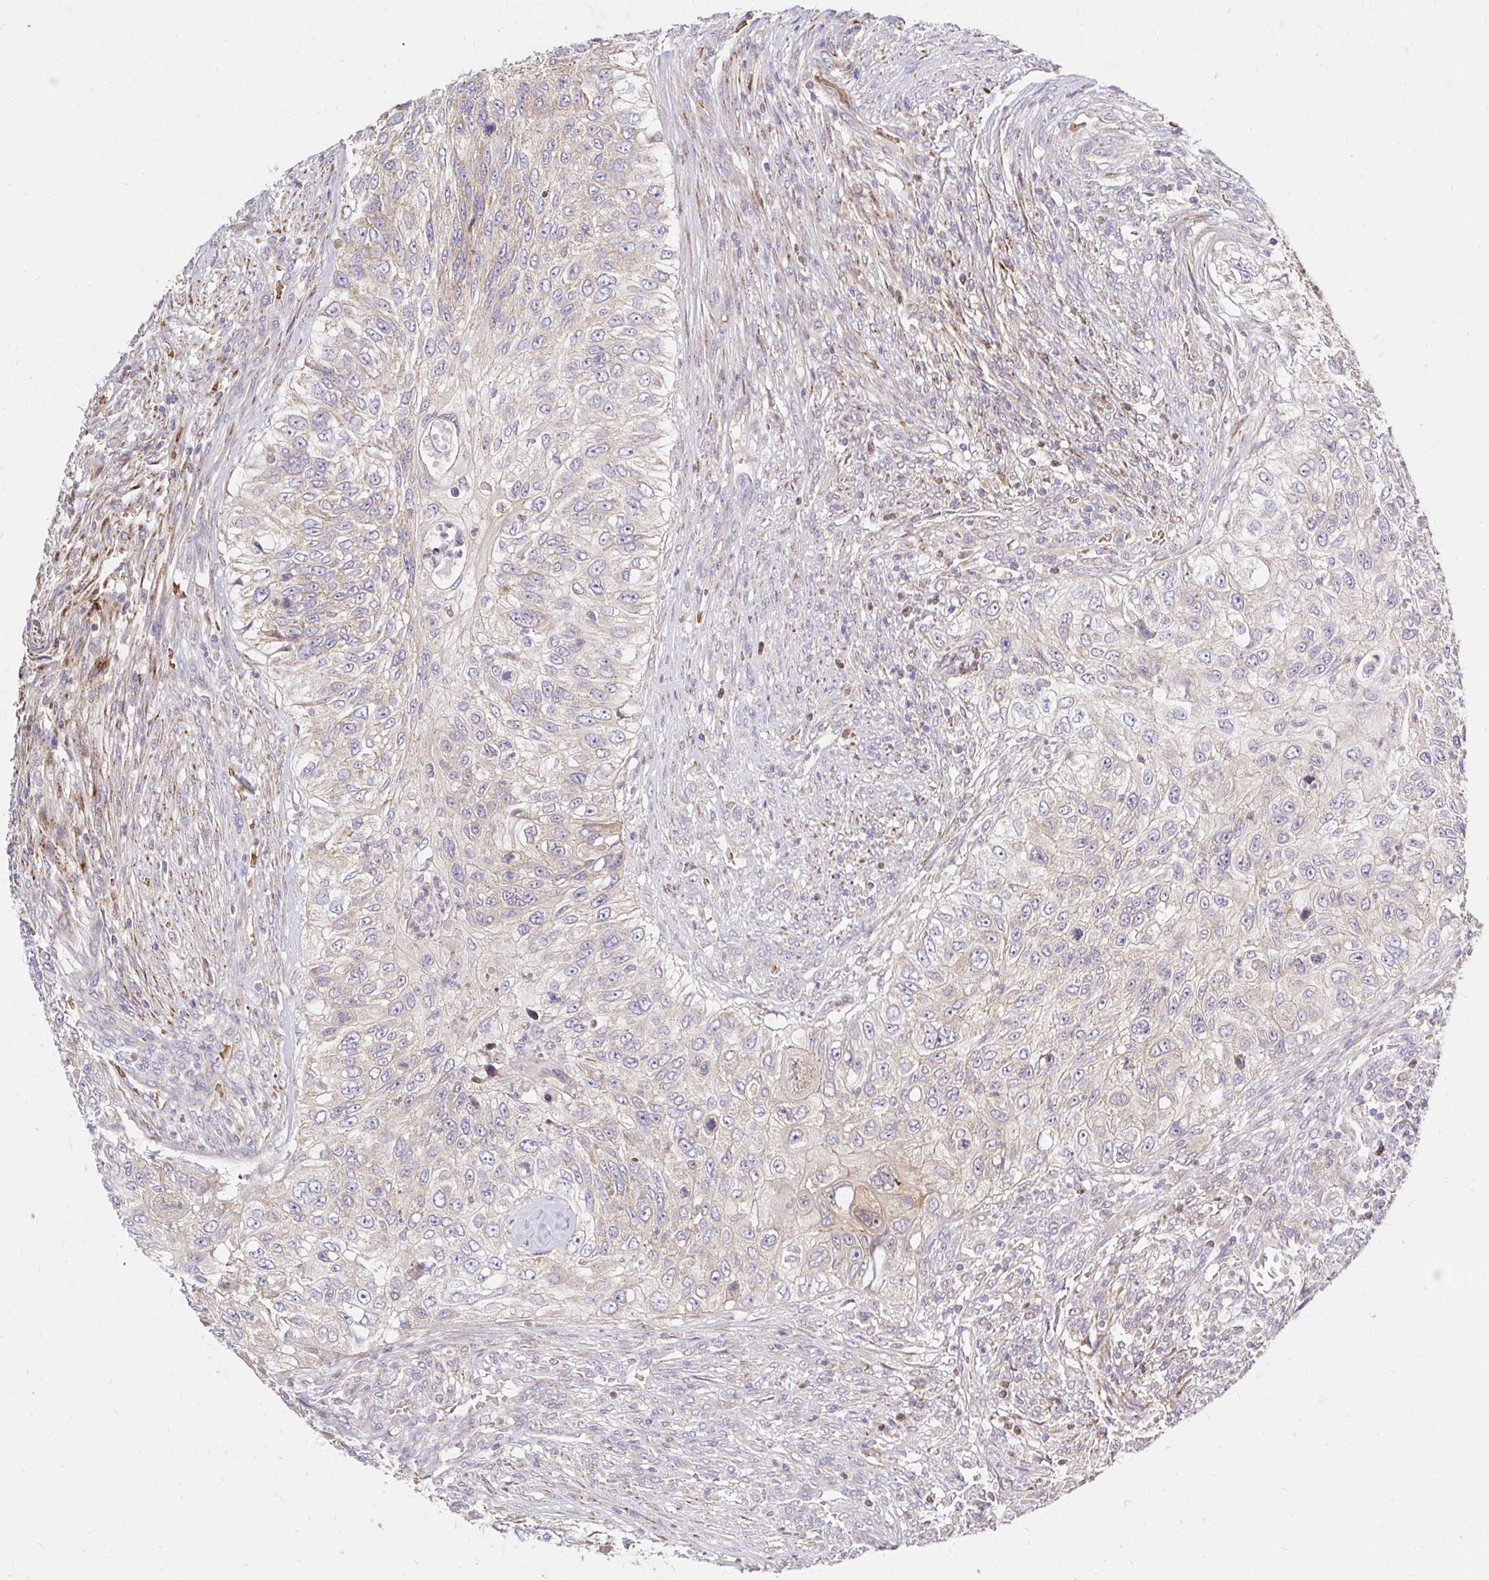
{"staining": {"intensity": "weak", "quantity": "<25%", "location": "cytoplasmic/membranous"}, "tissue": "urothelial cancer", "cell_type": "Tumor cells", "image_type": "cancer", "snomed": [{"axis": "morphology", "description": "Urothelial carcinoma, High grade"}, {"axis": "topography", "description": "Urinary bladder"}], "caption": "Image shows no significant protein positivity in tumor cells of urothelial carcinoma (high-grade).", "gene": "ARHGEF37", "patient": {"sex": "female", "age": 60}}